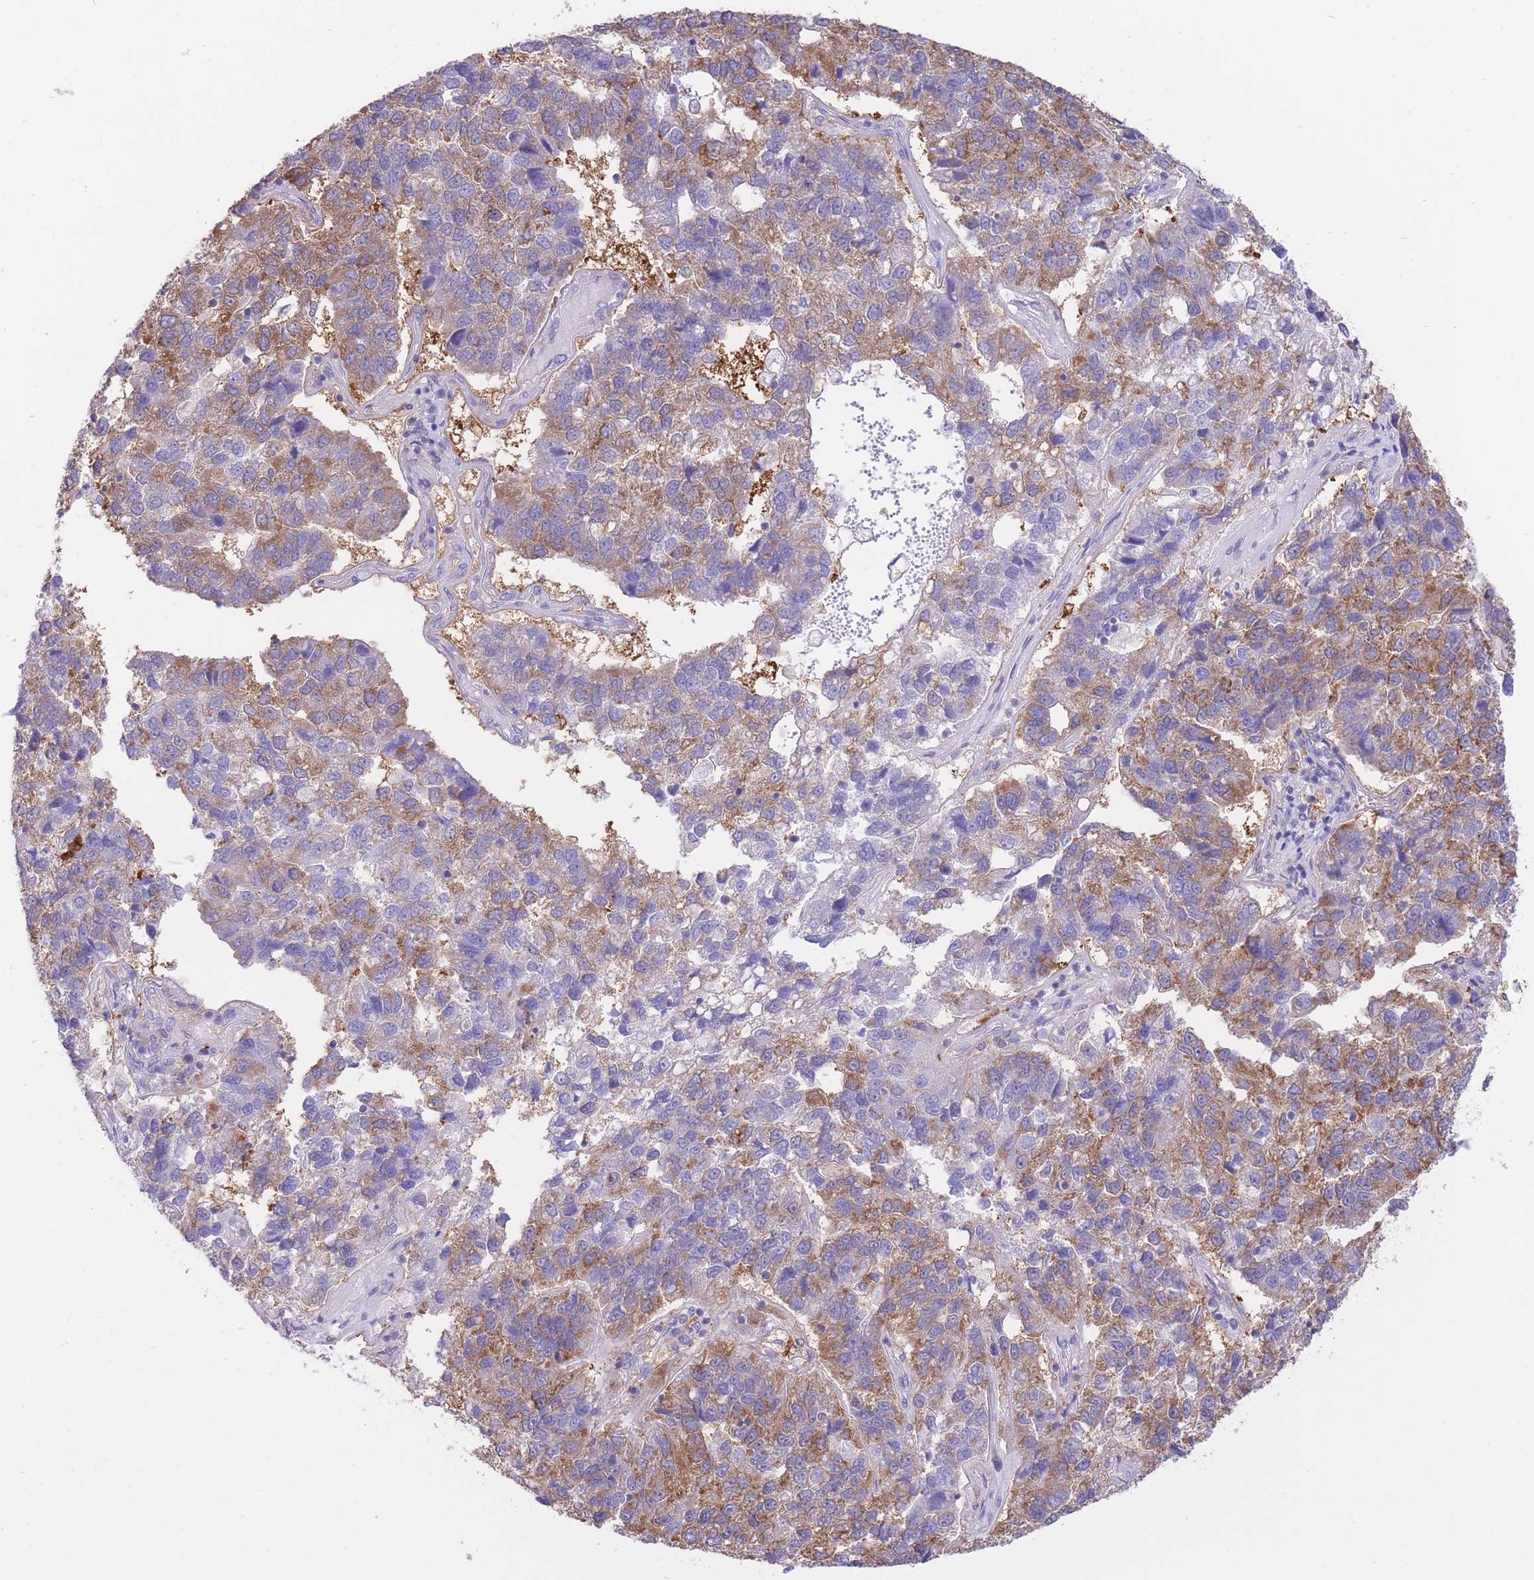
{"staining": {"intensity": "moderate", "quantity": "25%-75%", "location": "cytoplasmic/membranous"}, "tissue": "pancreatic cancer", "cell_type": "Tumor cells", "image_type": "cancer", "snomed": [{"axis": "morphology", "description": "Adenocarcinoma, NOS"}, {"axis": "topography", "description": "Pancreas"}], "caption": "A high-resolution micrograph shows immunohistochemistry staining of pancreatic cancer (adenocarcinoma), which demonstrates moderate cytoplasmic/membranous expression in approximately 25%-75% of tumor cells.", "gene": "NAMPT", "patient": {"sex": "female", "age": 61}}